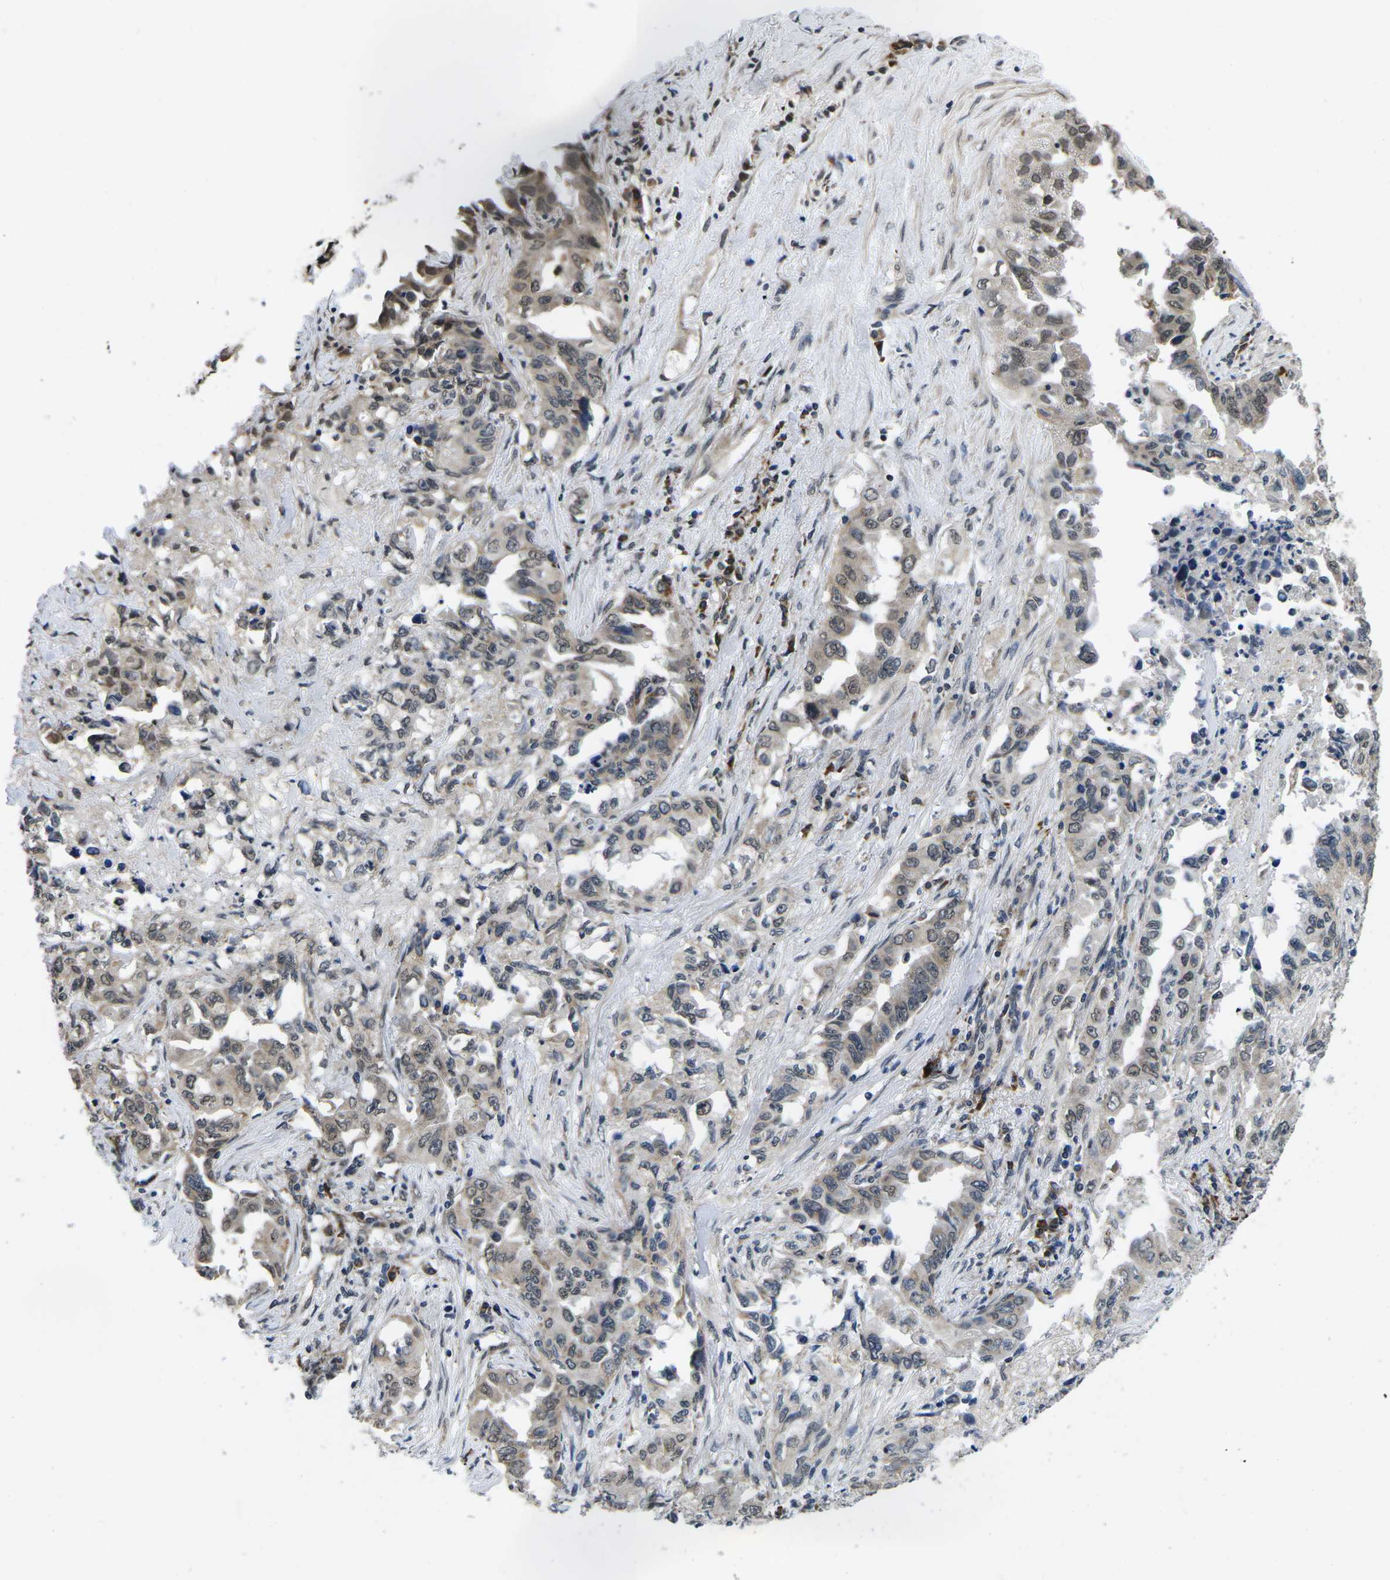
{"staining": {"intensity": "weak", "quantity": ">75%", "location": "cytoplasmic/membranous,nuclear"}, "tissue": "lung cancer", "cell_type": "Tumor cells", "image_type": "cancer", "snomed": [{"axis": "morphology", "description": "Adenocarcinoma, NOS"}, {"axis": "topography", "description": "Lung"}], "caption": "Brown immunohistochemical staining in lung cancer (adenocarcinoma) demonstrates weak cytoplasmic/membranous and nuclear expression in approximately >75% of tumor cells.", "gene": "CCNE1", "patient": {"sex": "female", "age": 51}}